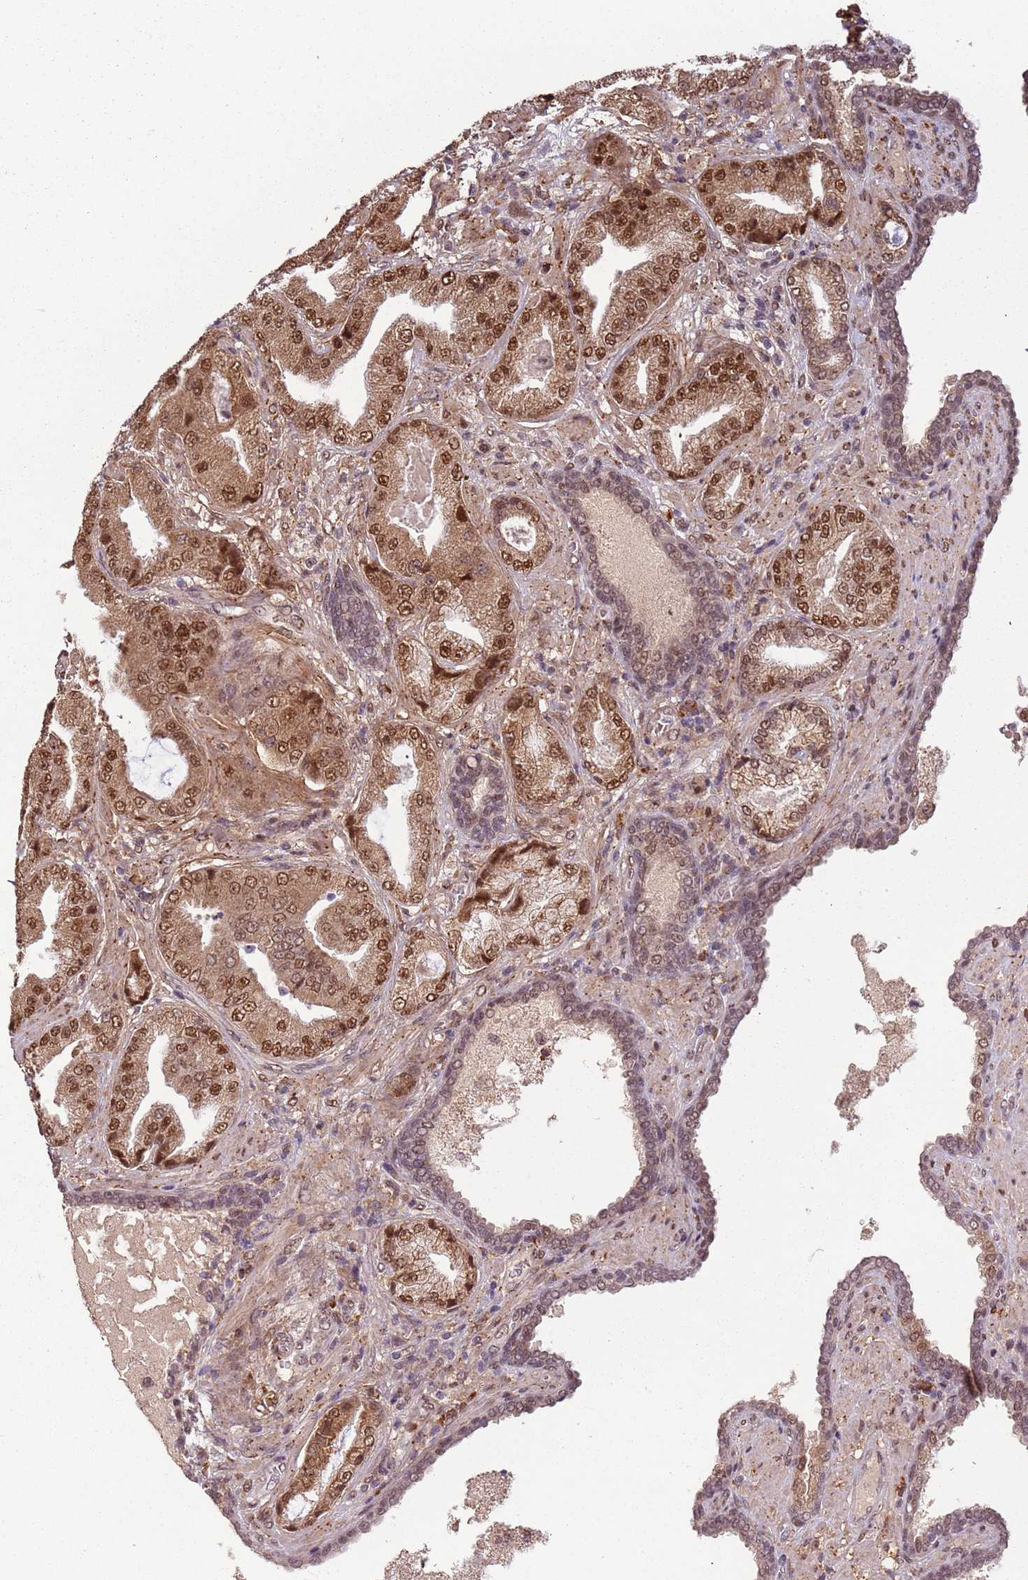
{"staining": {"intensity": "moderate", "quantity": ">75%", "location": "cytoplasmic/membranous,nuclear"}, "tissue": "prostate cancer", "cell_type": "Tumor cells", "image_type": "cancer", "snomed": [{"axis": "morphology", "description": "Adenocarcinoma, High grade"}, {"axis": "topography", "description": "Prostate"}], "caption": "Protein expression analysis of human prostate cancer (high-grade adenocarcinoma) reveals moderate cytoplasmic/membranous and nuclear positivity in approximately >75% of tumor cells.", "gene": "POLR3H", "patient": {"sex": "male", "age": 68}}